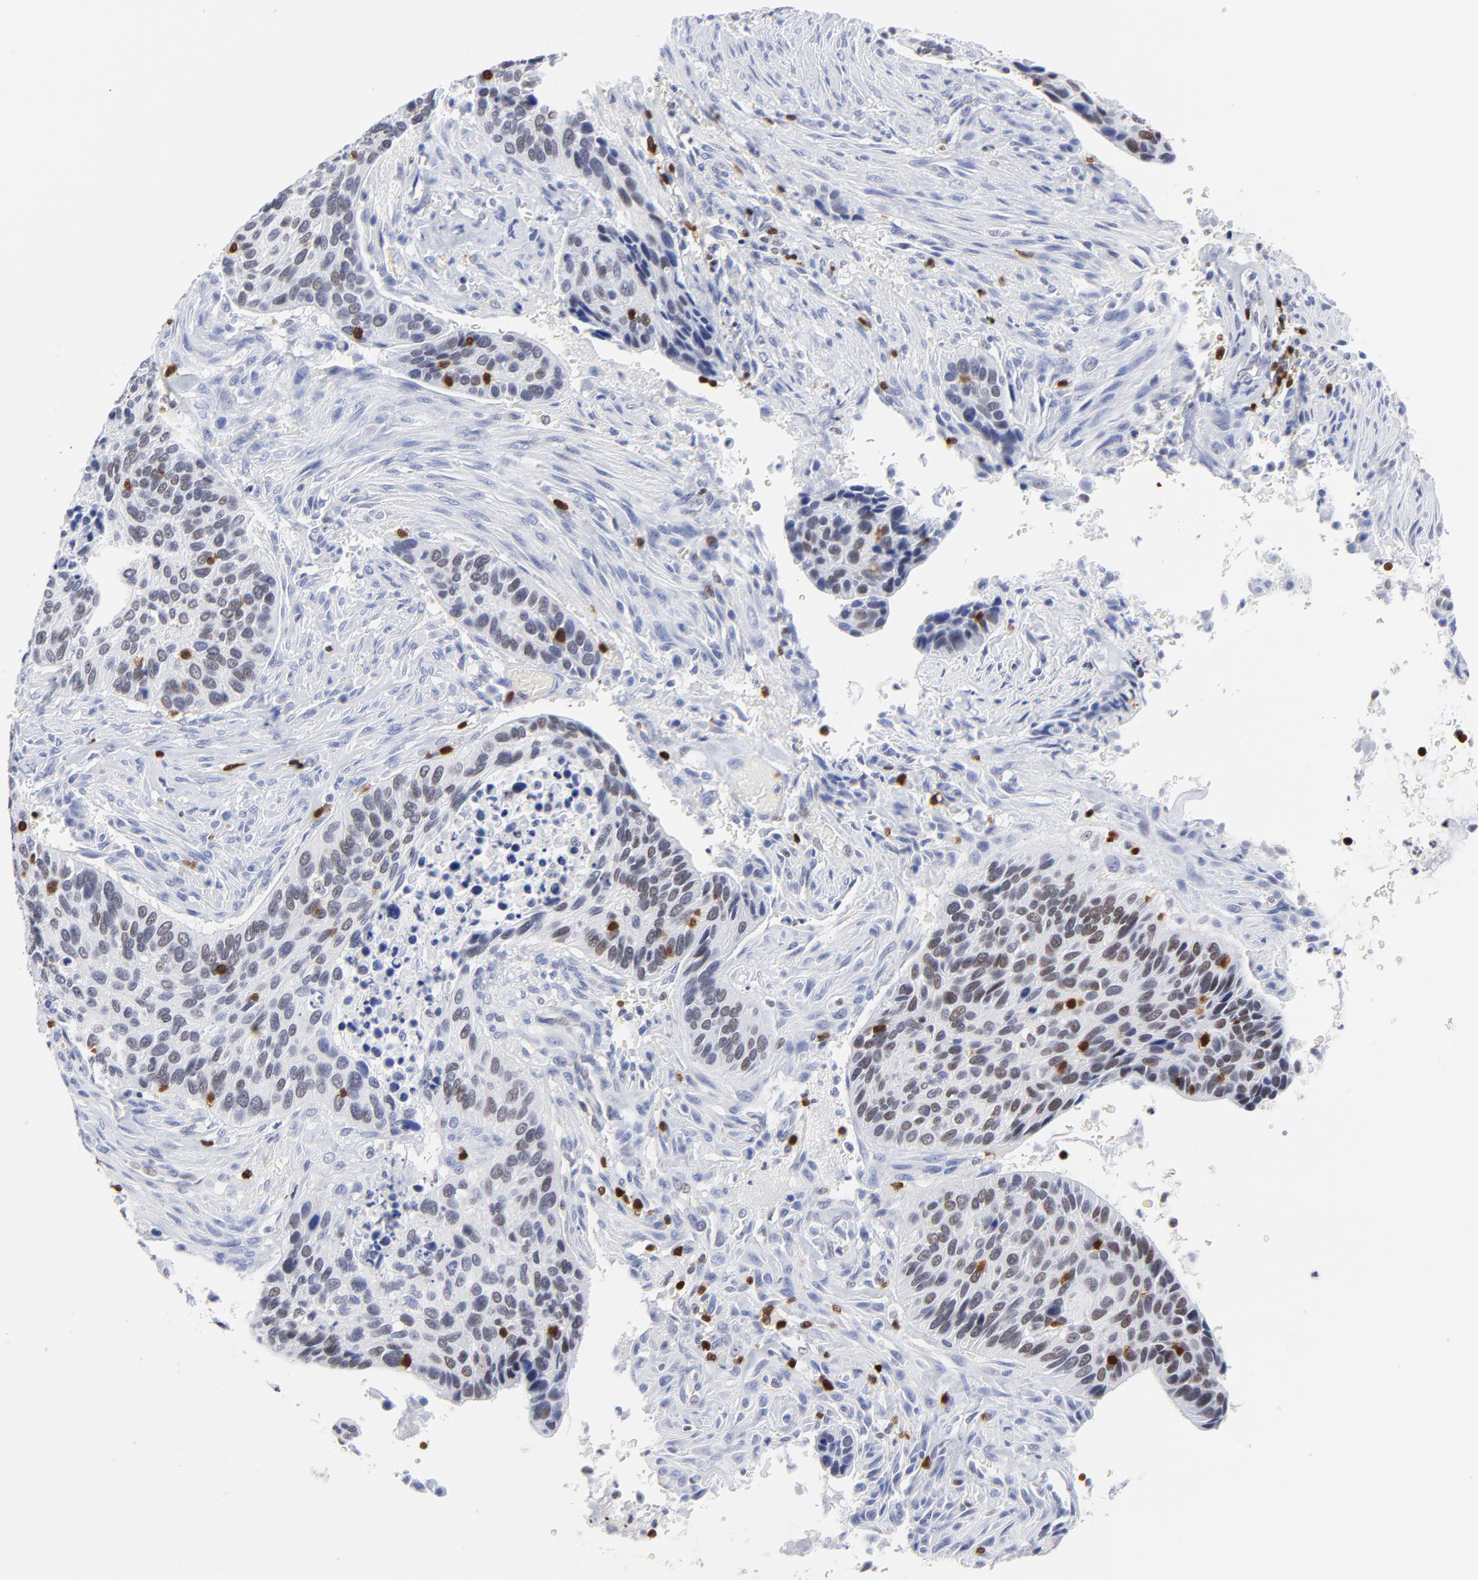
{"staining": {"intensity": "weak", "quantity": "25%-75%", "location": "nuclear"}, "tissue": "cervical cancer", "cell_type": "Tumor cells", "image_type": "cancer", "snomed": [{"axis": "morphology", "description": "Adenocarcinoma, NOS"}, {"axis": "topography", "description": "Cervix"}], "caption": "Protein expression analysis of human adenocarcinoma (cervical) reveals weak nuclear positivity in approximately 25%-75% of tumor cells. The staining was performed using DAB, with brown indicating positive protein expression. Nuclei are stained blue with hematoxylin.", "gene": "ZAP70", "patient": {"sex": "female", "age": 29}}